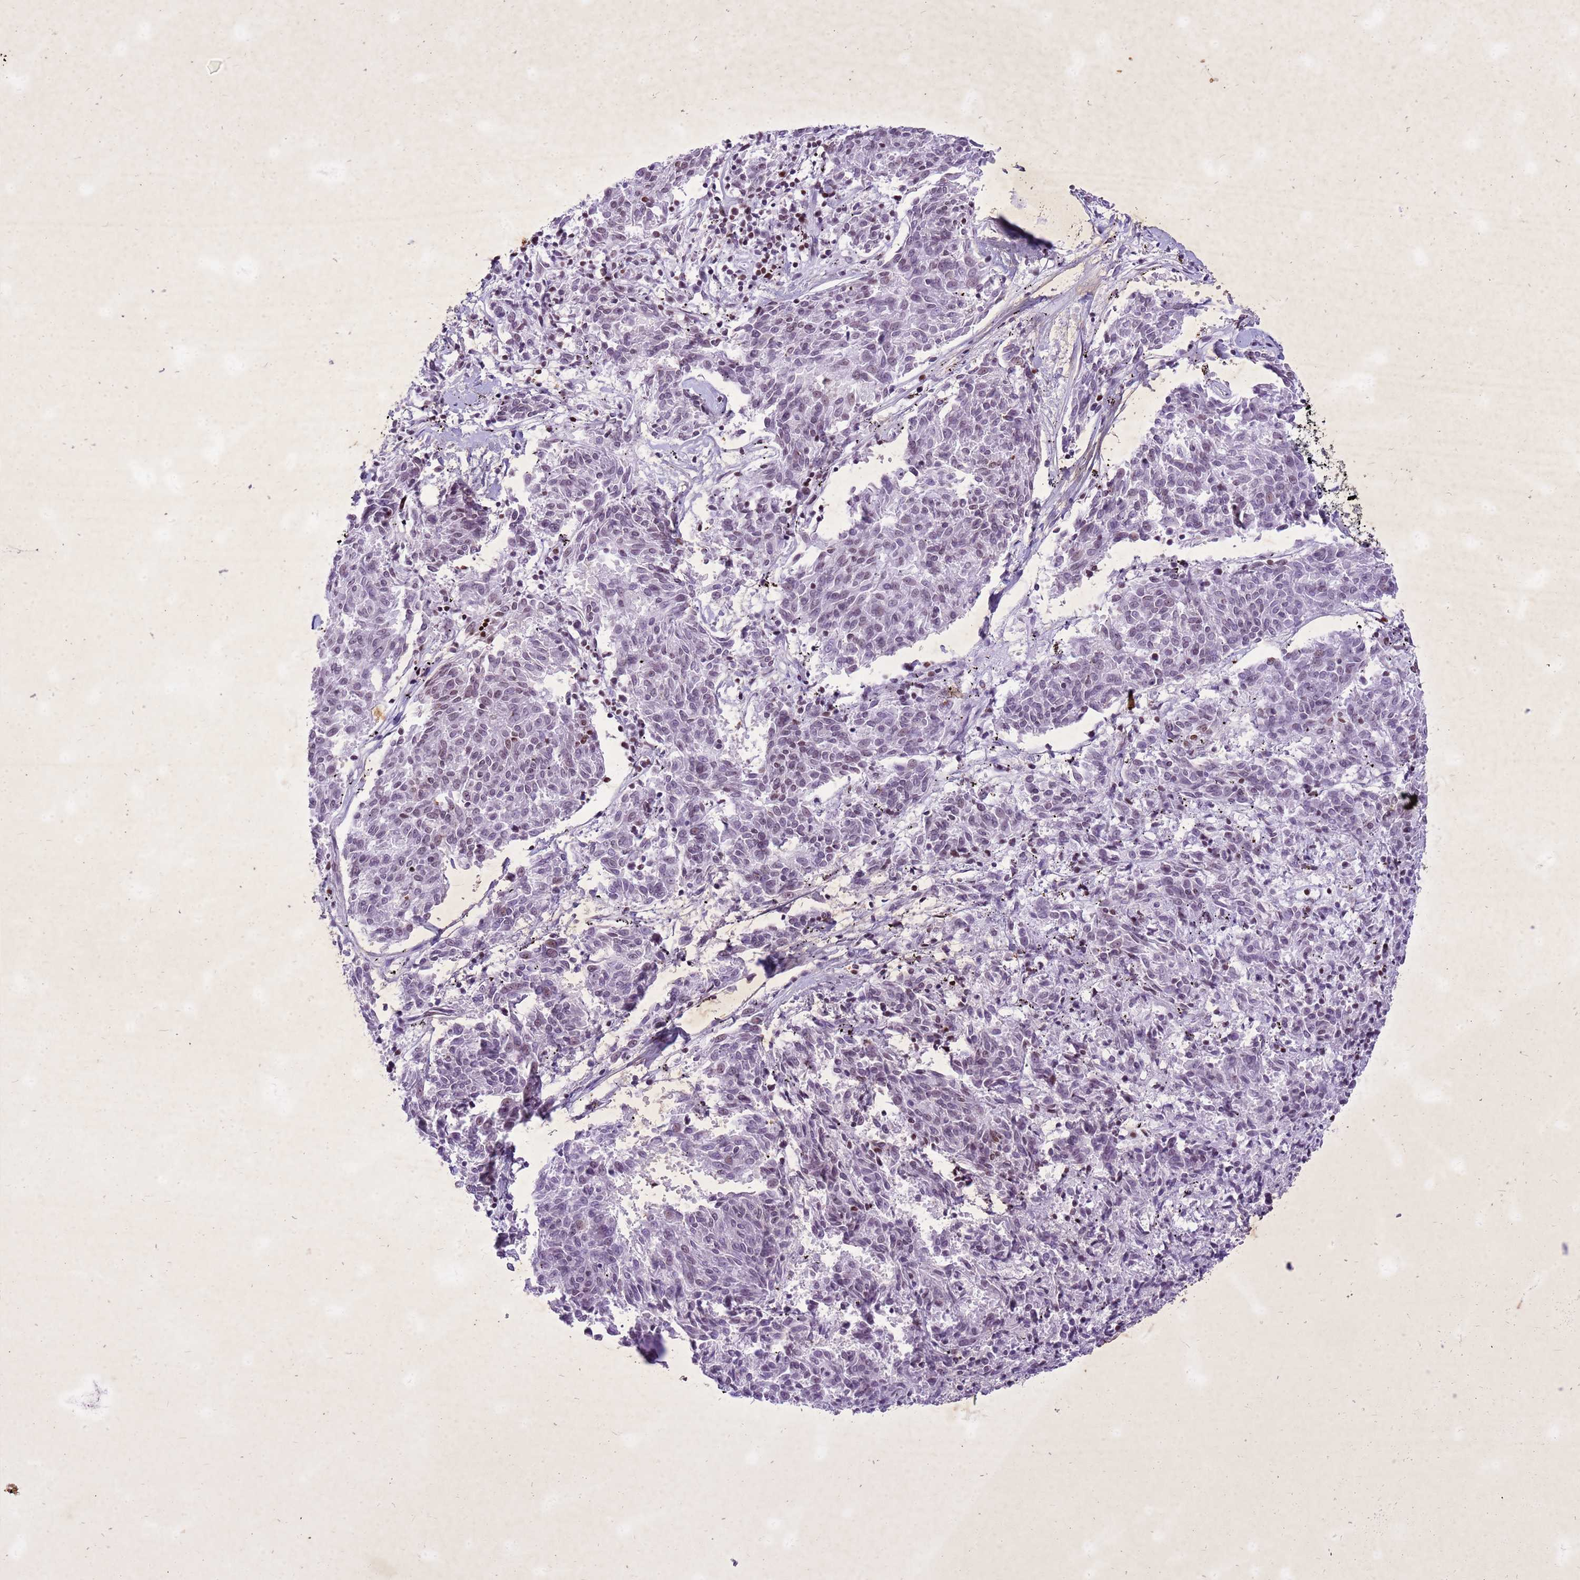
{"staining": {"intensity": "weak", "quantity": "<25%", "location": "nuclear"}, "tissue": "melanoma", "cell_type": "Tumor cells", "image_type": "cancer", "snomed": [{"axis": "morphology", "description": "Malignant melanoma, NOS"}, {"axis": "topography", "description": "Skin"}], "caption": "Immunohistochemistry of melanoma shows no expression in tumor cells.", "gene": "COPS9", "patient": {"sex": "female", "age": 72}}